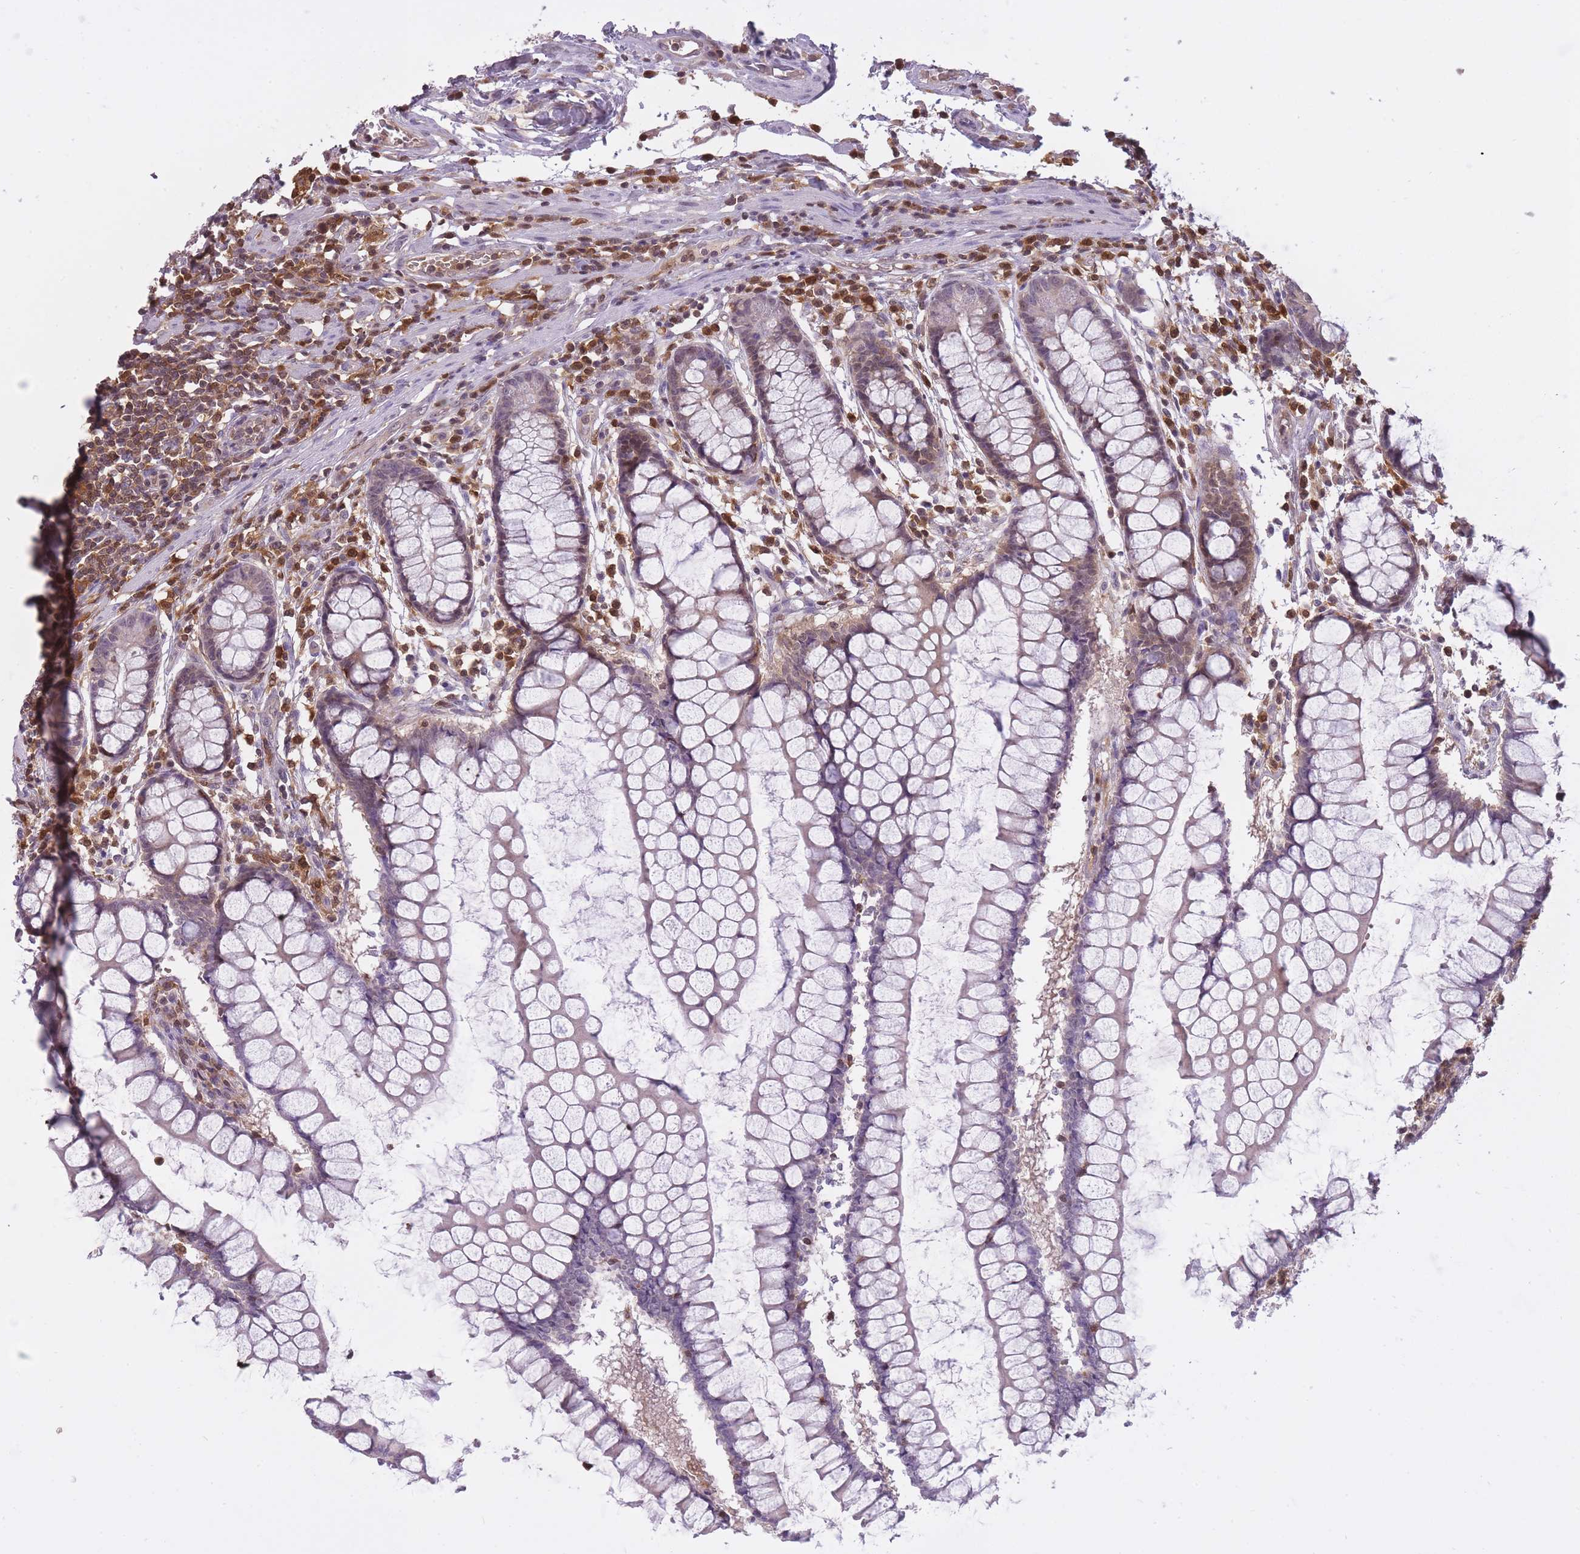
{"staining": {"intensity": "weak", "quantity": "25%-75%", "location": "cytoplasmic/membranous"}, "tissue": "colon", "cell_type": "Endothelial cells", "image_type": "normal", "snomed": [{"axis": "morphology", "description": "Normal tissue, NOS"}, {"axis": "morphology", "description": "Adenocarcinoma, NOS"}, {"axis": "topography", "description": "Colon"}], "caption": "High-power microscopy captured an immunohistochemistry histopathology image of normal colon, revealing weak cytoplasmic/membranous staining in approximately 25%-75% of endothelial cells. The protein is stained brown, and the nuclei are stained in blue (DAB (3,3'-diaminobenzidine) IHC with brightfield microscopy, high magnification).", "gene": "CXorf38", "patient": {"sex": "female", "age": 55}}